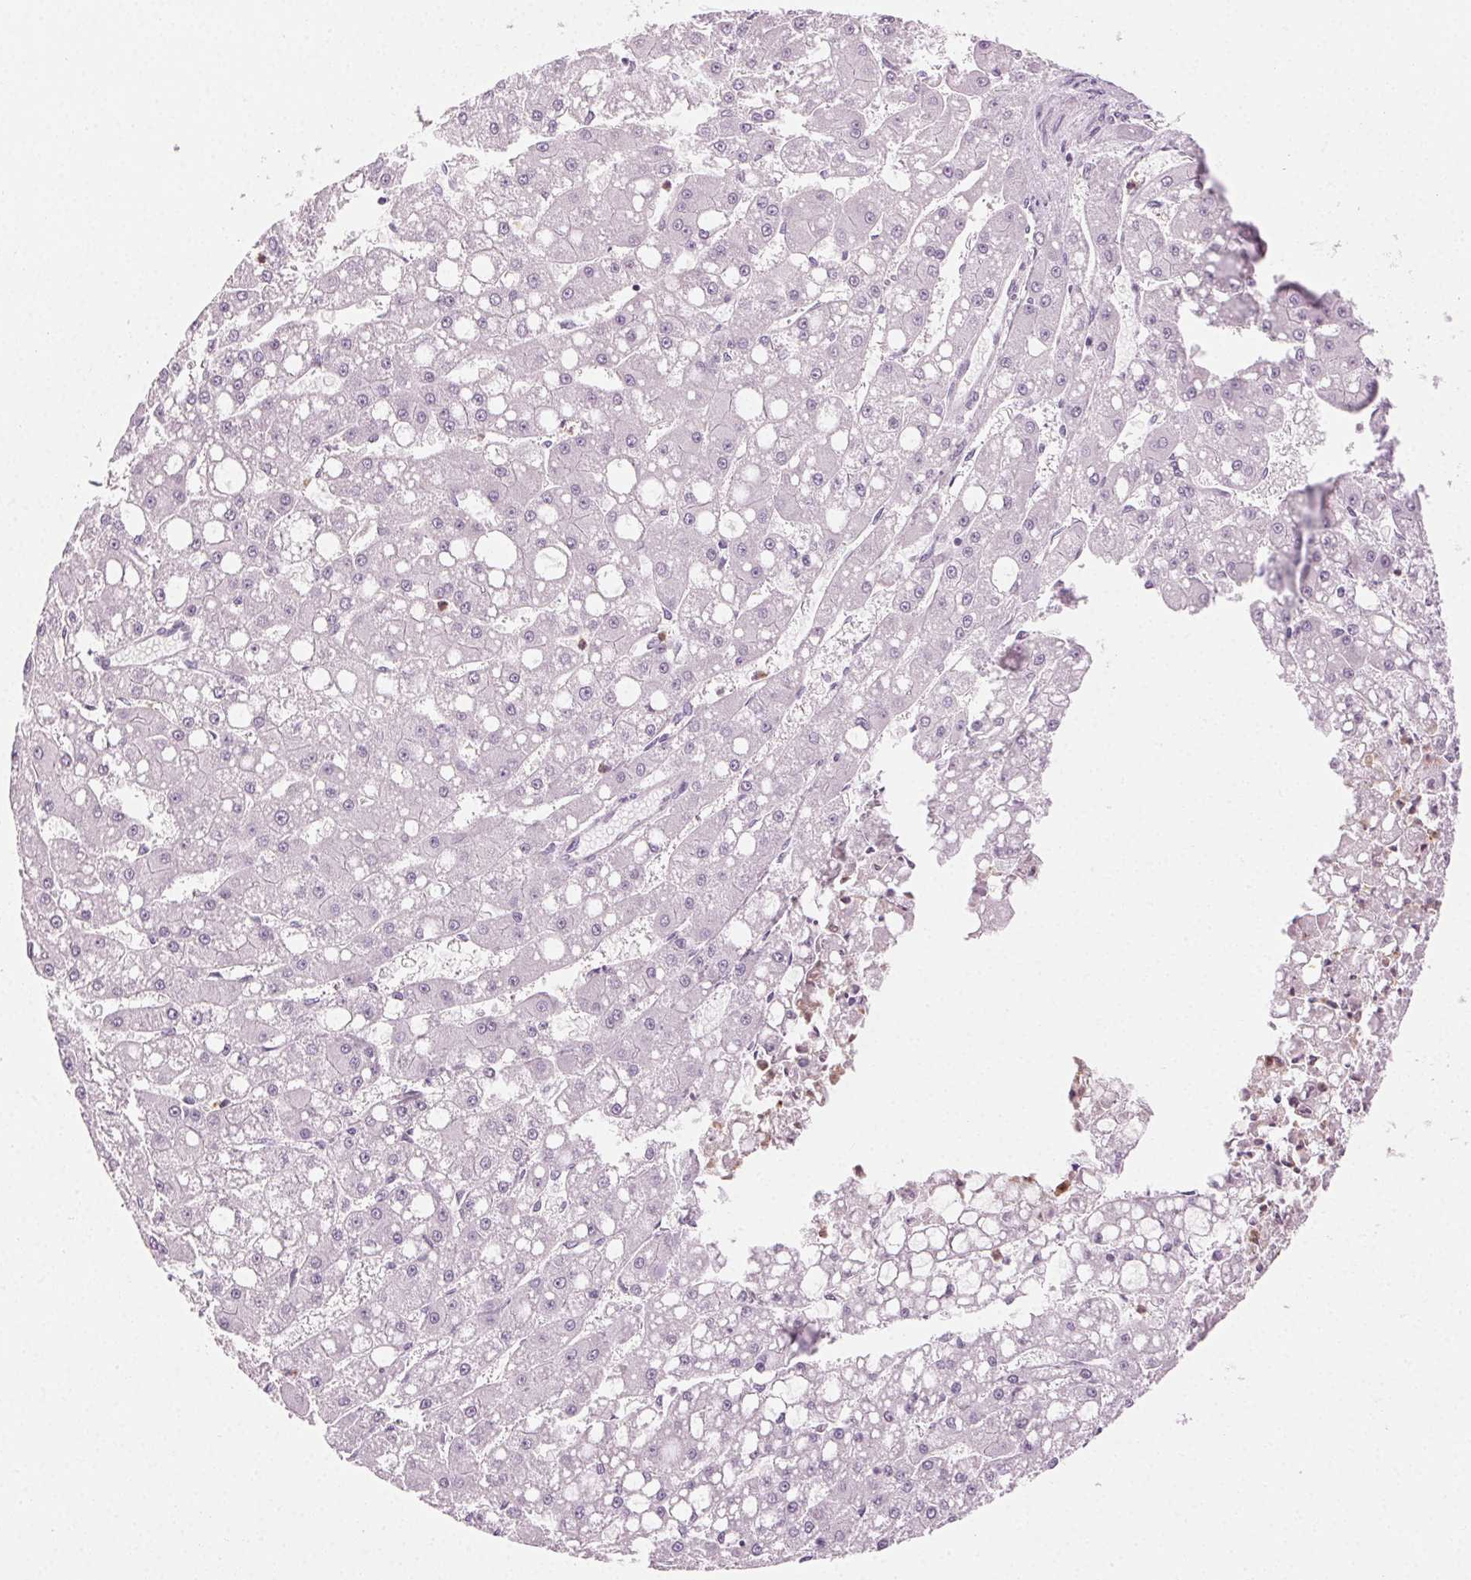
{"staining": {"intensity": "negative", "quantity": "none", "location": "none"}, "tissue": "liver cancer", "cell_type": "Tumor cells", "image_type": "cancer", "snomed": [{"axis": "morphology", "description": "Carcinoma, Hepatocellular, NOS"}, {"axis": "topography", "description": "Liver"}], "caption": "High magnification brightfield microscopy of hepatocellular carcinoma (liver) stained with DAB (brown) and counterstained with hematoxylin (blue): tumor cells show no significant expression. (Immunohistochemistry (ihc), brightfield microscopy, high magnification).", "gene": "MPO", "patient": {"sex": "male", "age": 67}}